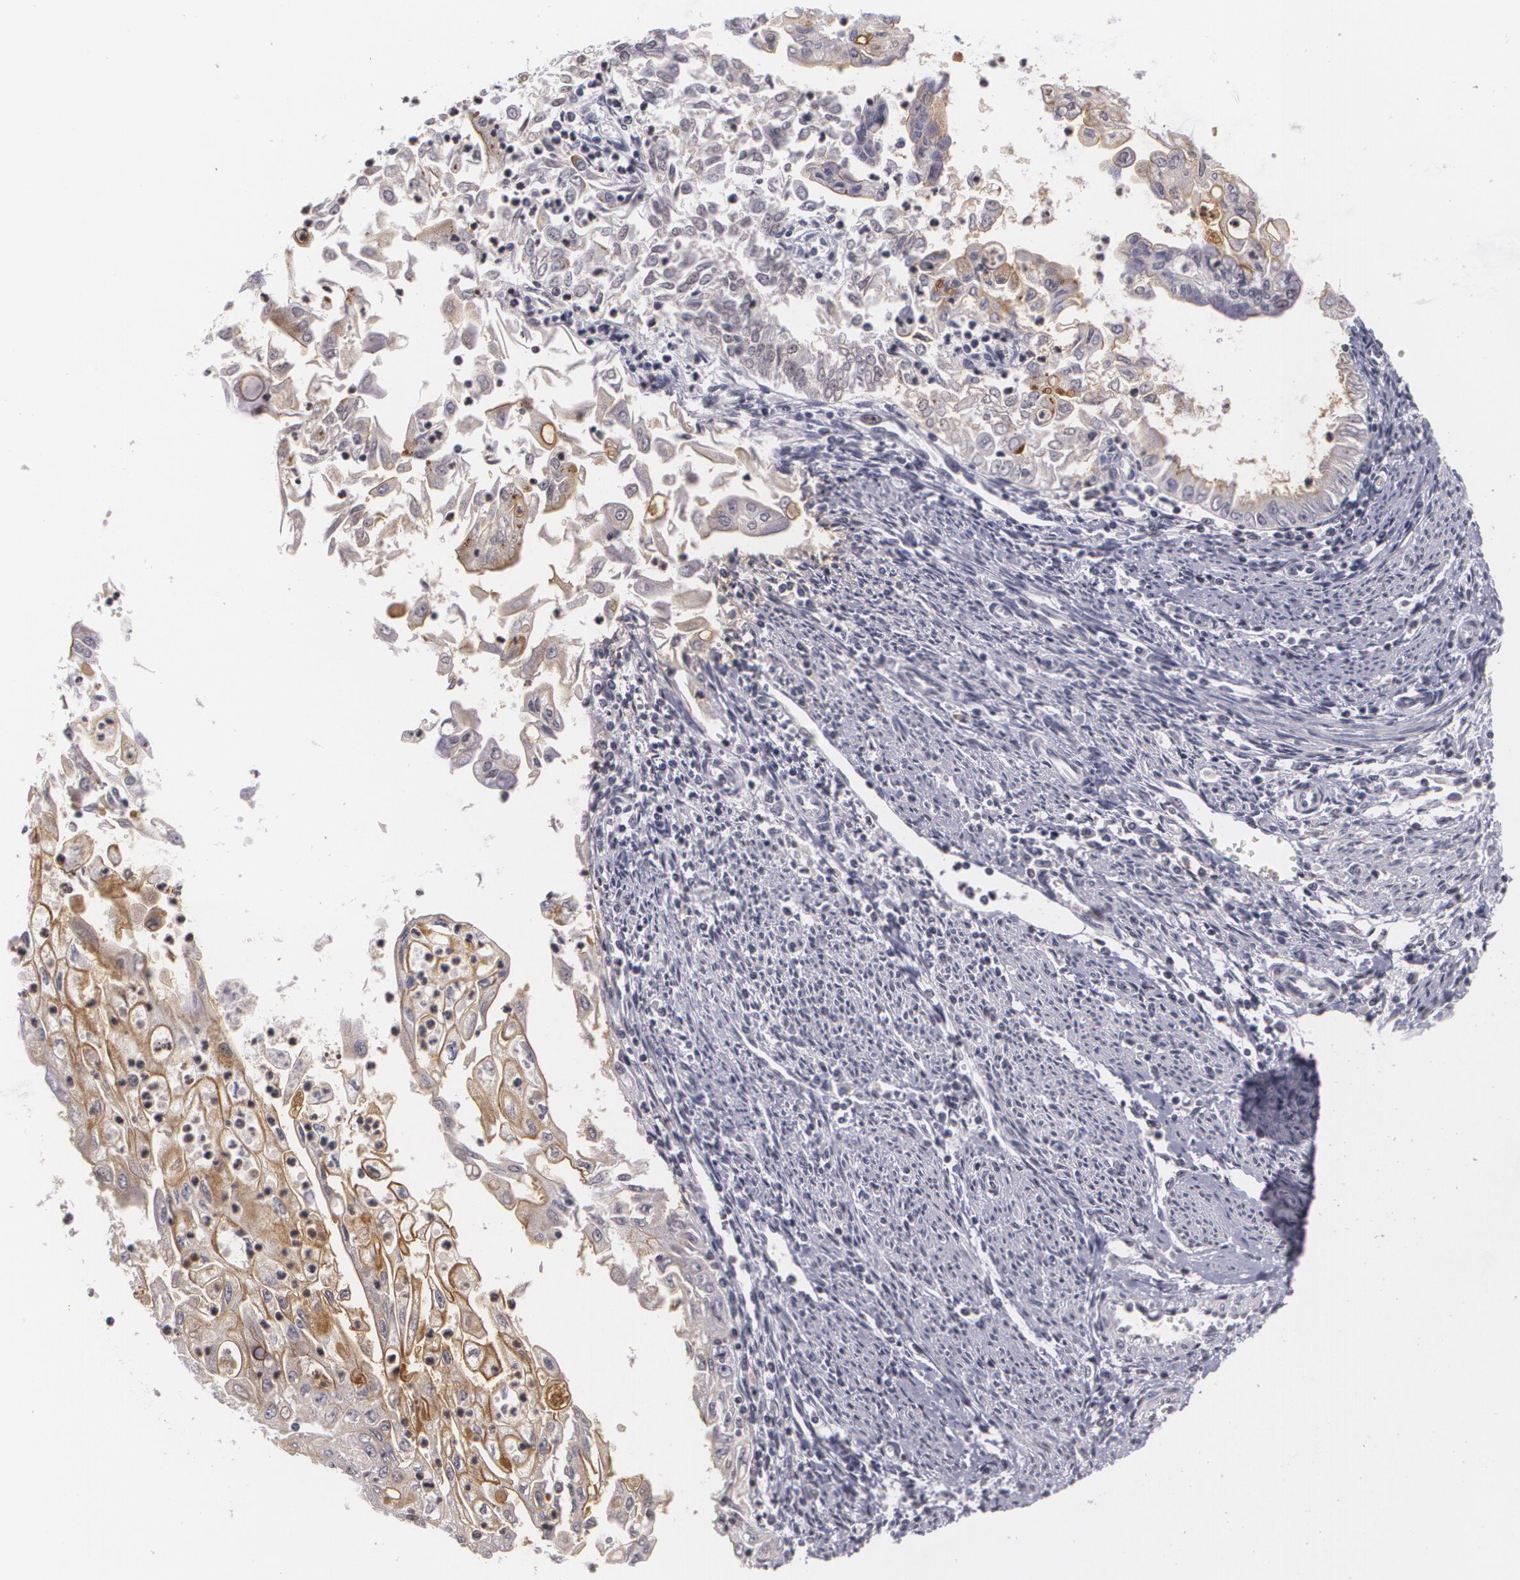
{"staining": {"intensity": "weak", "quantity": "25%-75%", "location": "cytoplasmic/membranous"}, "tissue": "endometrial cancer", "cell_type": "Tumor cells", "image_type": "cancer", "snomed": [{"axis": "morphology", "description": "Adenocarcinoma, NOS"}, {"axis": "topography", "description": "Endometrium"}], "caption": "Brown immunohistochemical staining in endometrial cancer (adenocarcinoma) shows weak cytoplasmic/membranous positivity in about 25%-75% of tumor cells.", "gene": "MUC1", "patient": {"sex": "female", "age": 75}}